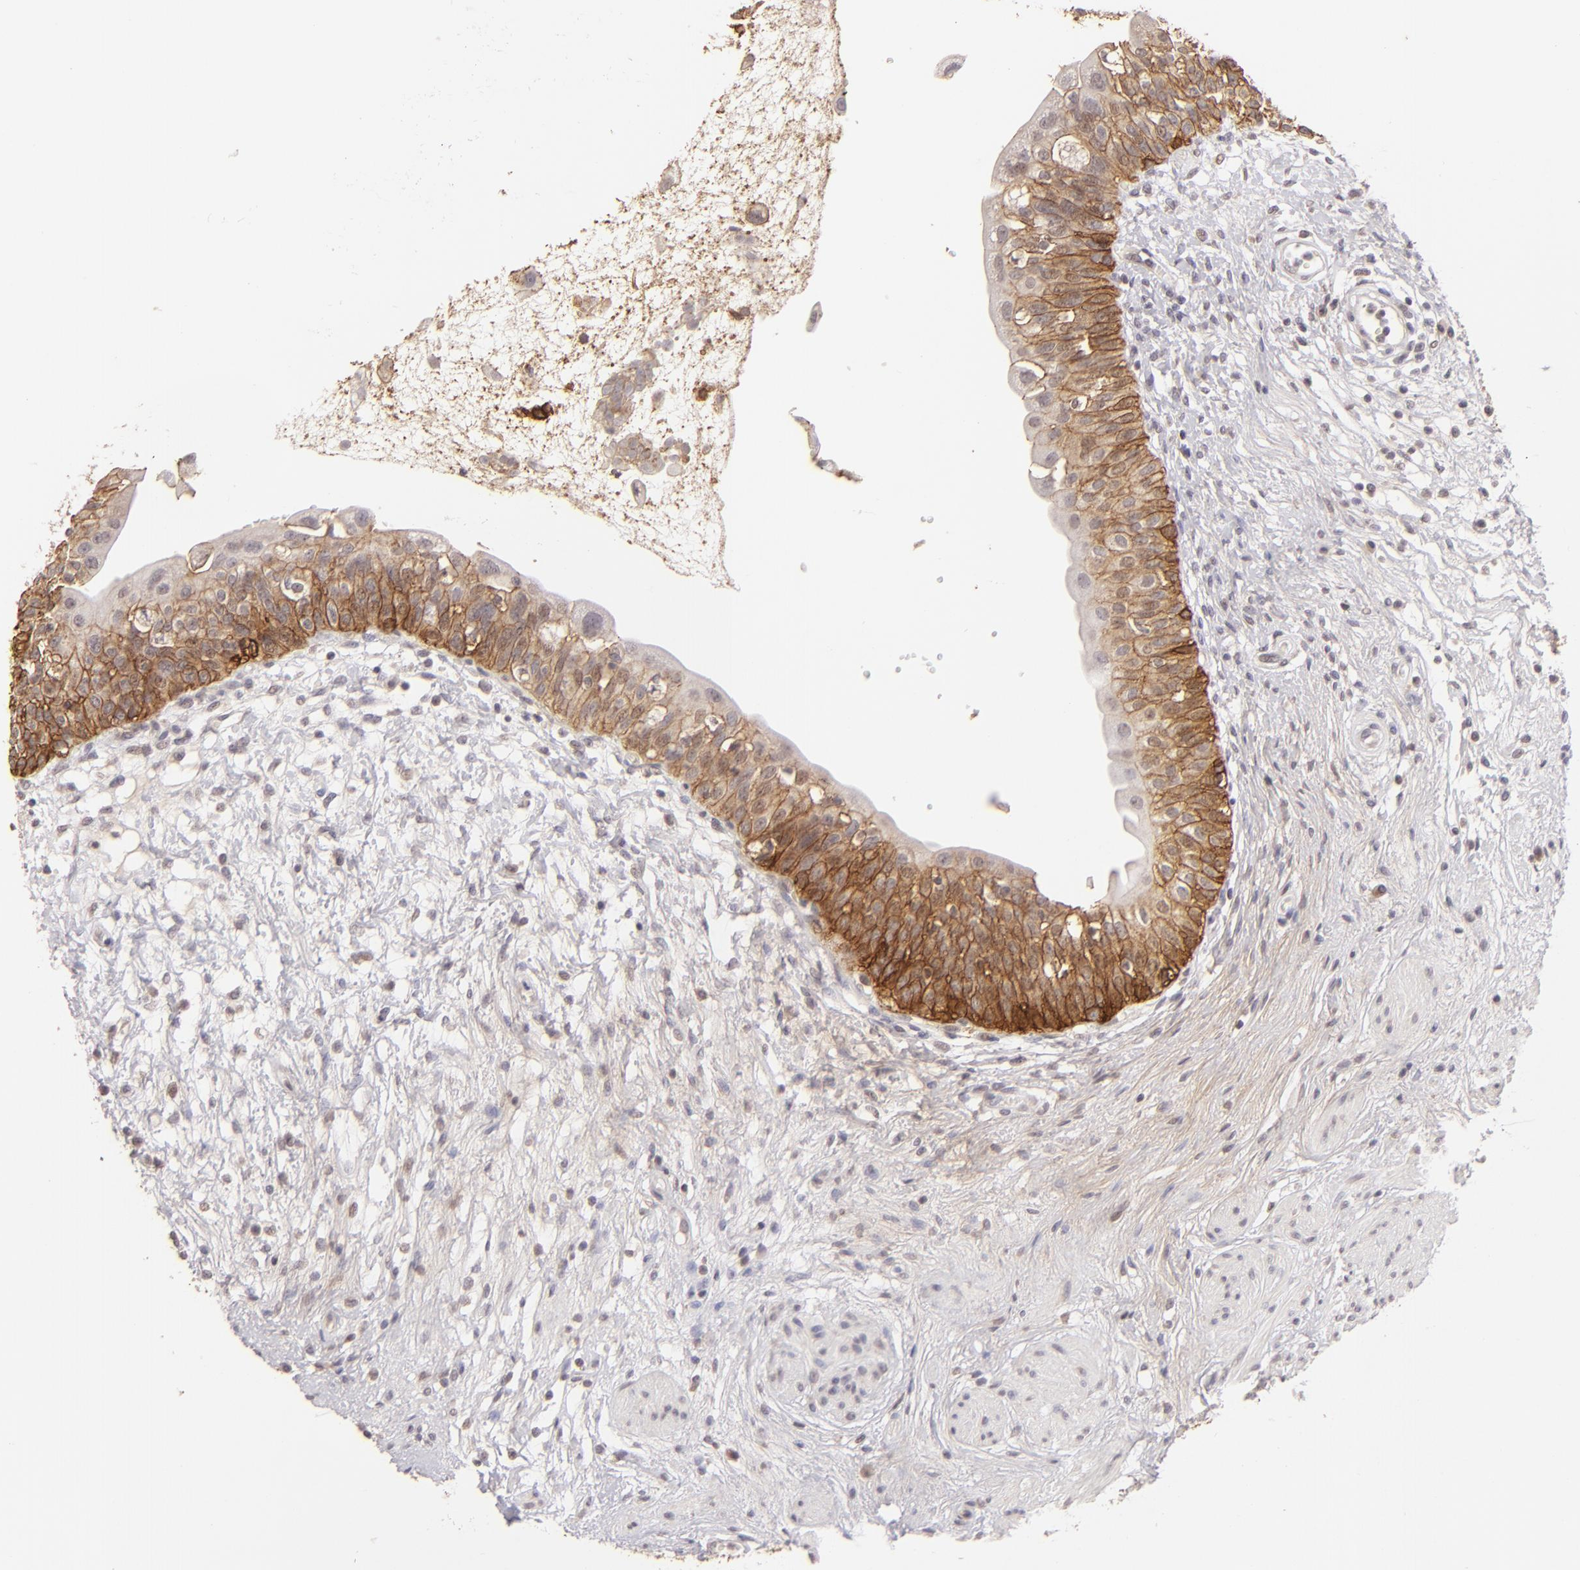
{"staining": {"intensity": "strong", "quantity": ">75%", "location": "cytoplasmic/membranous"}, "tissue": "urinary bladder", "cell_type": "Urothelial cells", "image_type": "normal", "snomed": [{"axis": "morphology", "description": "Normal tissue, NOS"}, {"axis": "topography", "description": "Urinary bladder"}], "caption": "A brown stain highlights strong cytoplasmic/membranous staining of a protein in urothelial cells of benign urinary bladder.", "gene": "CLDN1", "patient": {"sex": "female", "age": 55}}